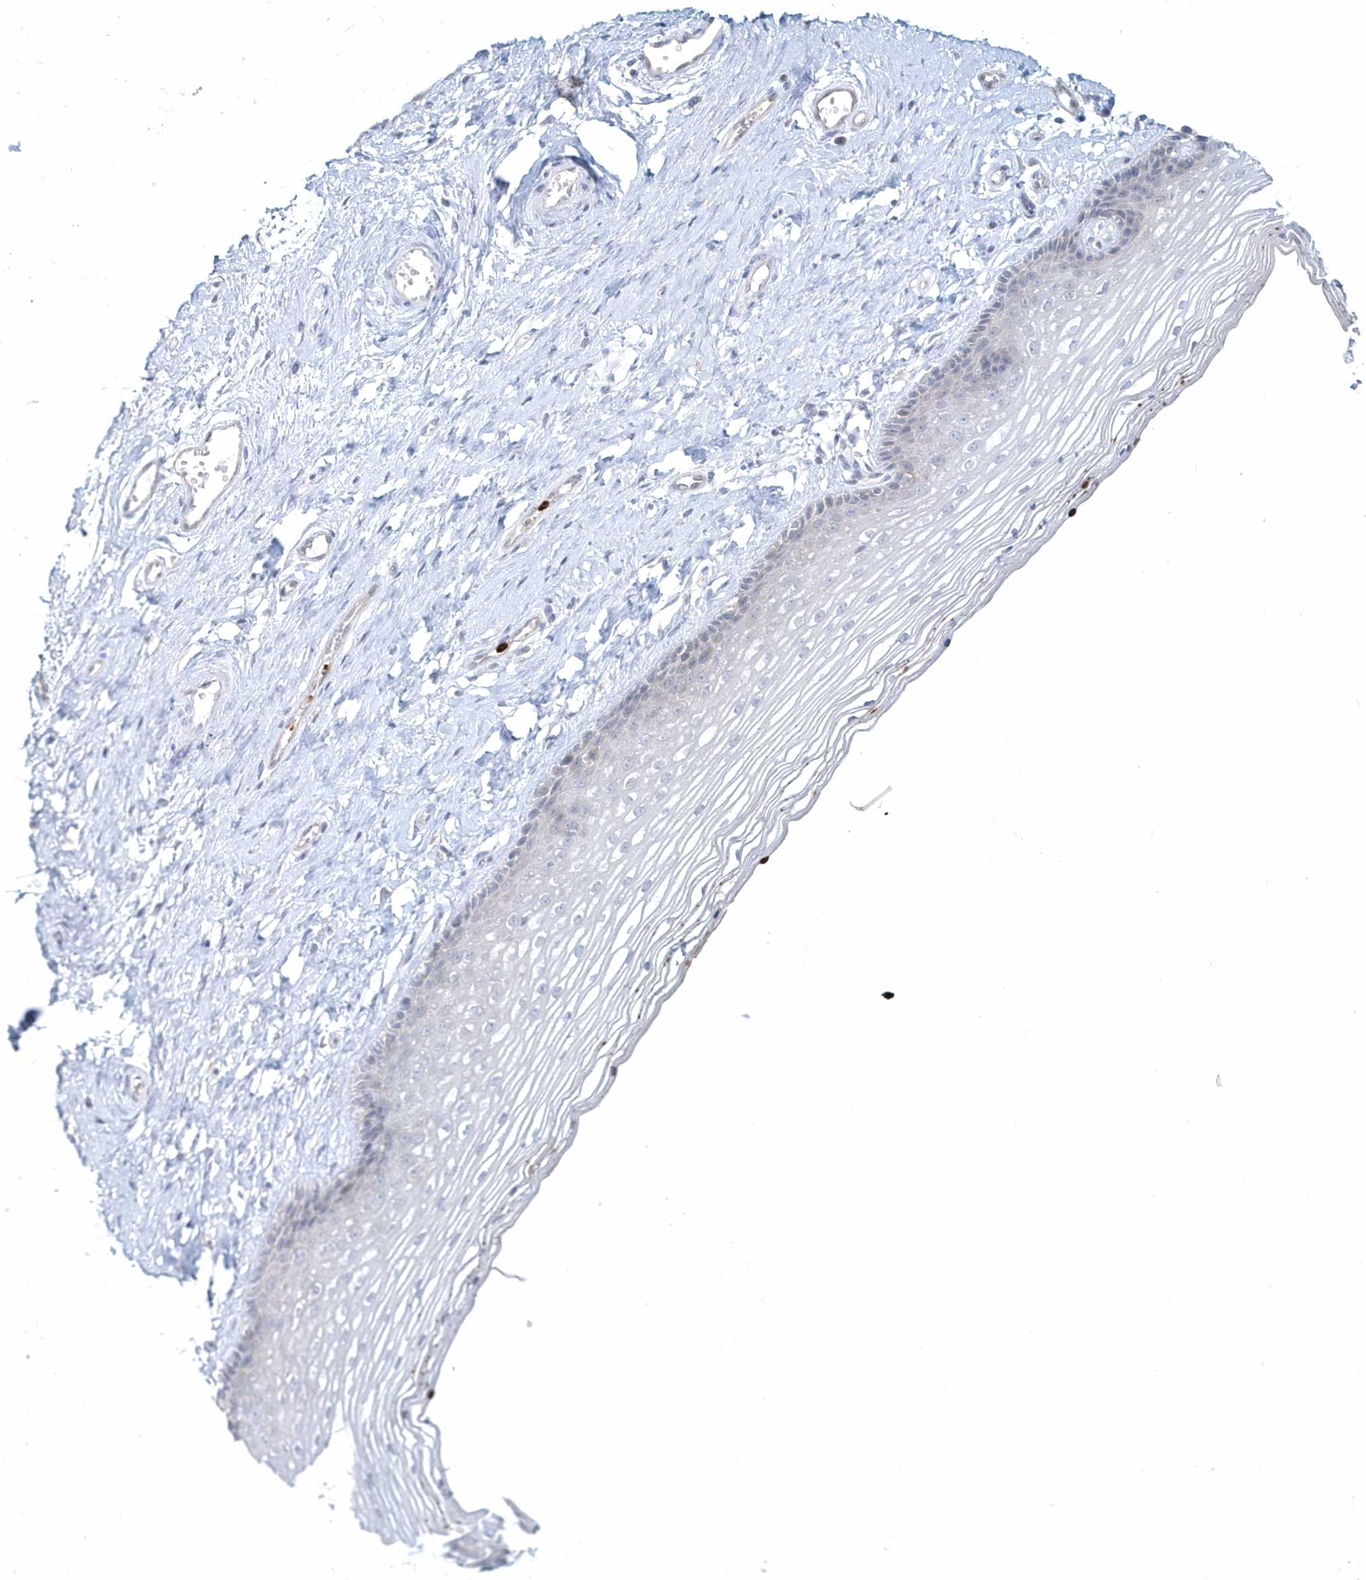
{"staining": {"intensity": "negative", "quantity": "none", "location": "none"}, "tissue": "vagina", "cell_type": "Squamous epithelial cells", "image_type": "normal", "snomed": [{"axis": "morphology", "description": "Normal tissue, NOS"}, {"axis": "topography", "description": "Vagina"}], "caption": "Squamous epithelial cells are negative for protein expression in unremarkable human vagina. Nuclei are stained in blue.", "gene": "RNF7", "patient": {"sex": "female", "age": 46}}